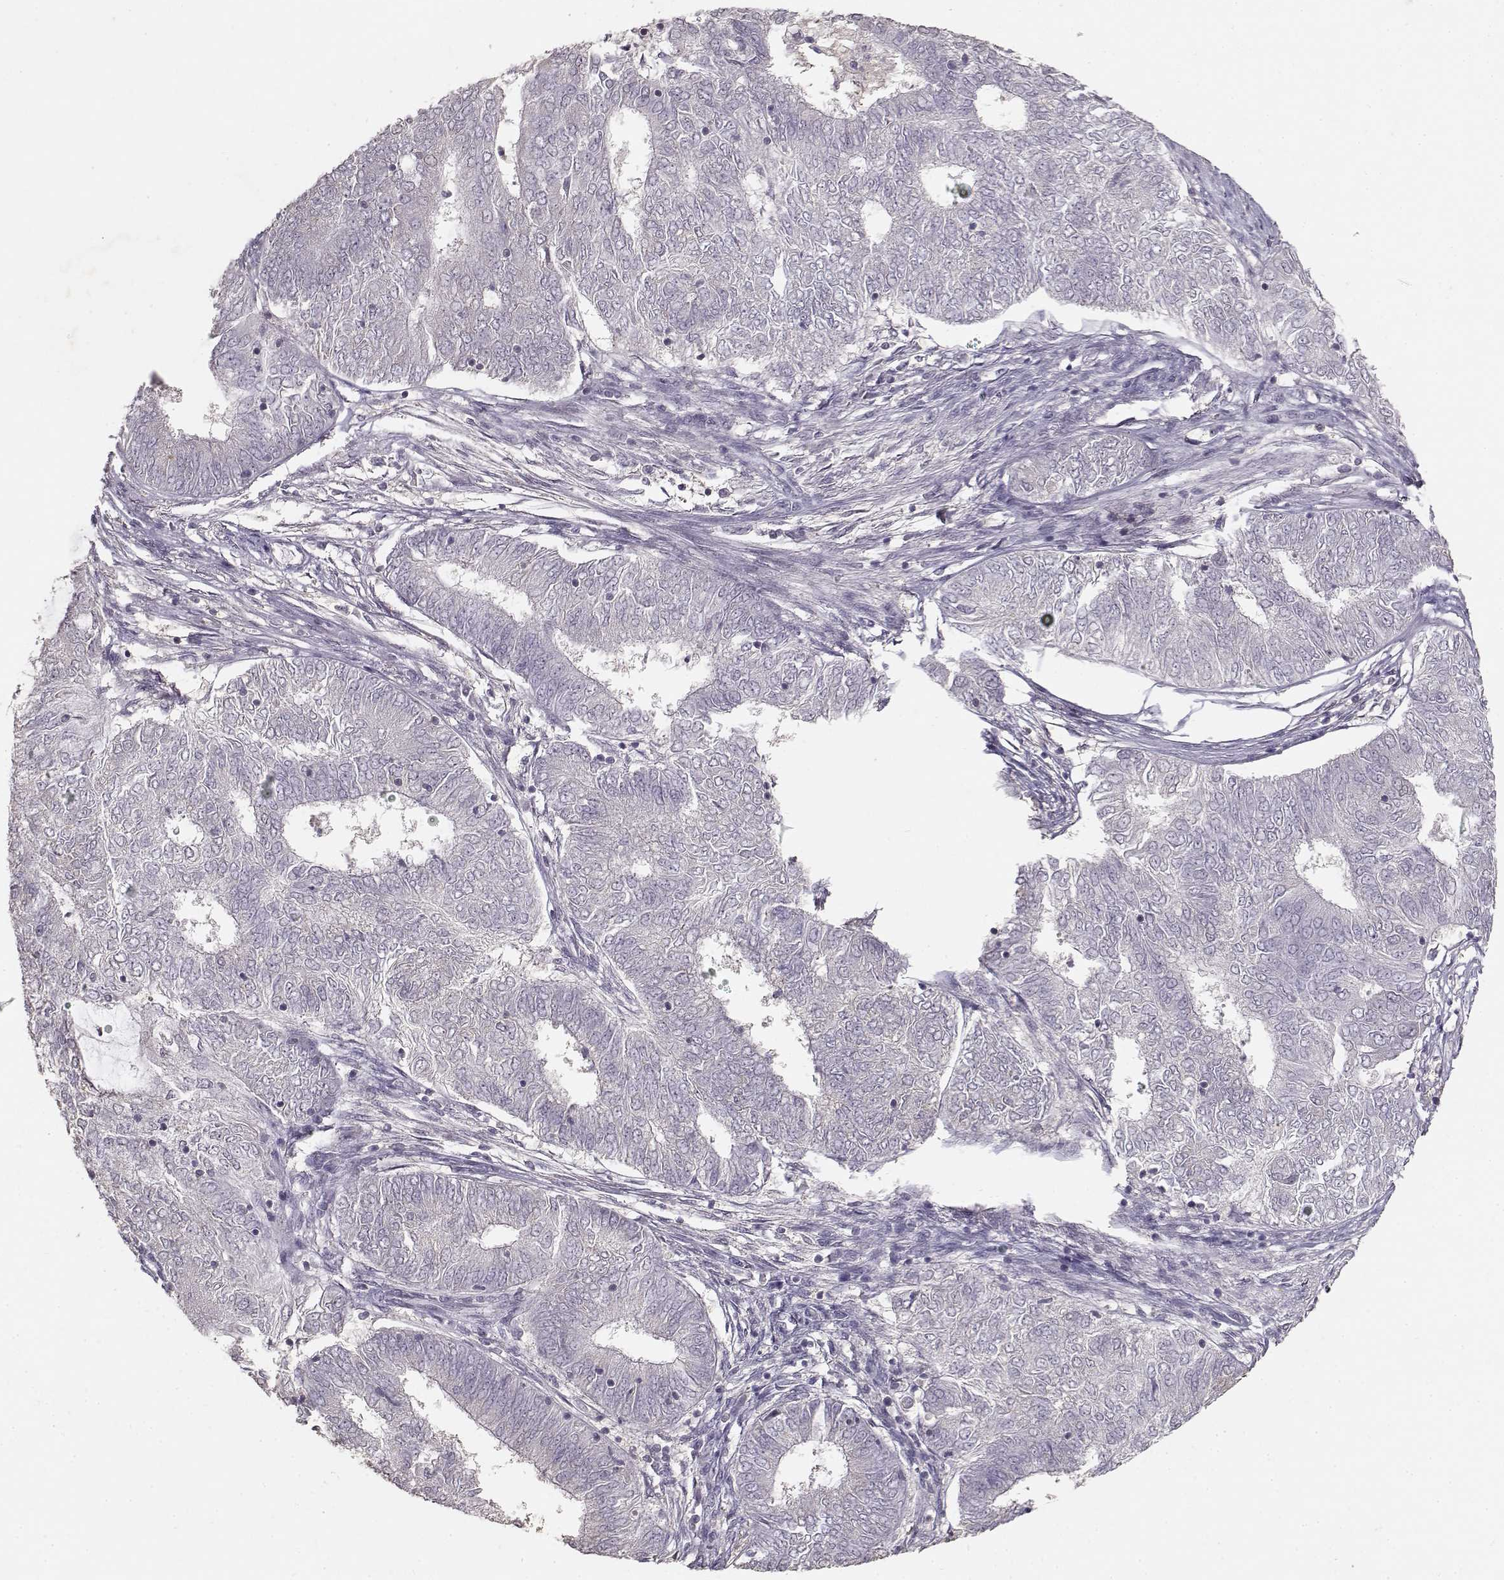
{"staining": {"intensity": "negative", "quantity": "none", "location": "none"}, "tissue": "endometrial cancer", "cell_type": "Tumor cells", "image_type": "cancer", "snomed": [{"axis": "morphology", "description": "Adenocarcinoma, NOS"}, {"axis": "topography", "description": "Endometrium"}], "caption": "Protein analysis of adenocarcinoma (endometrial) reveals no significant expression in tumor cells.", "gene": "UROC1", "patient": {"sex": "female", "age": 62}}